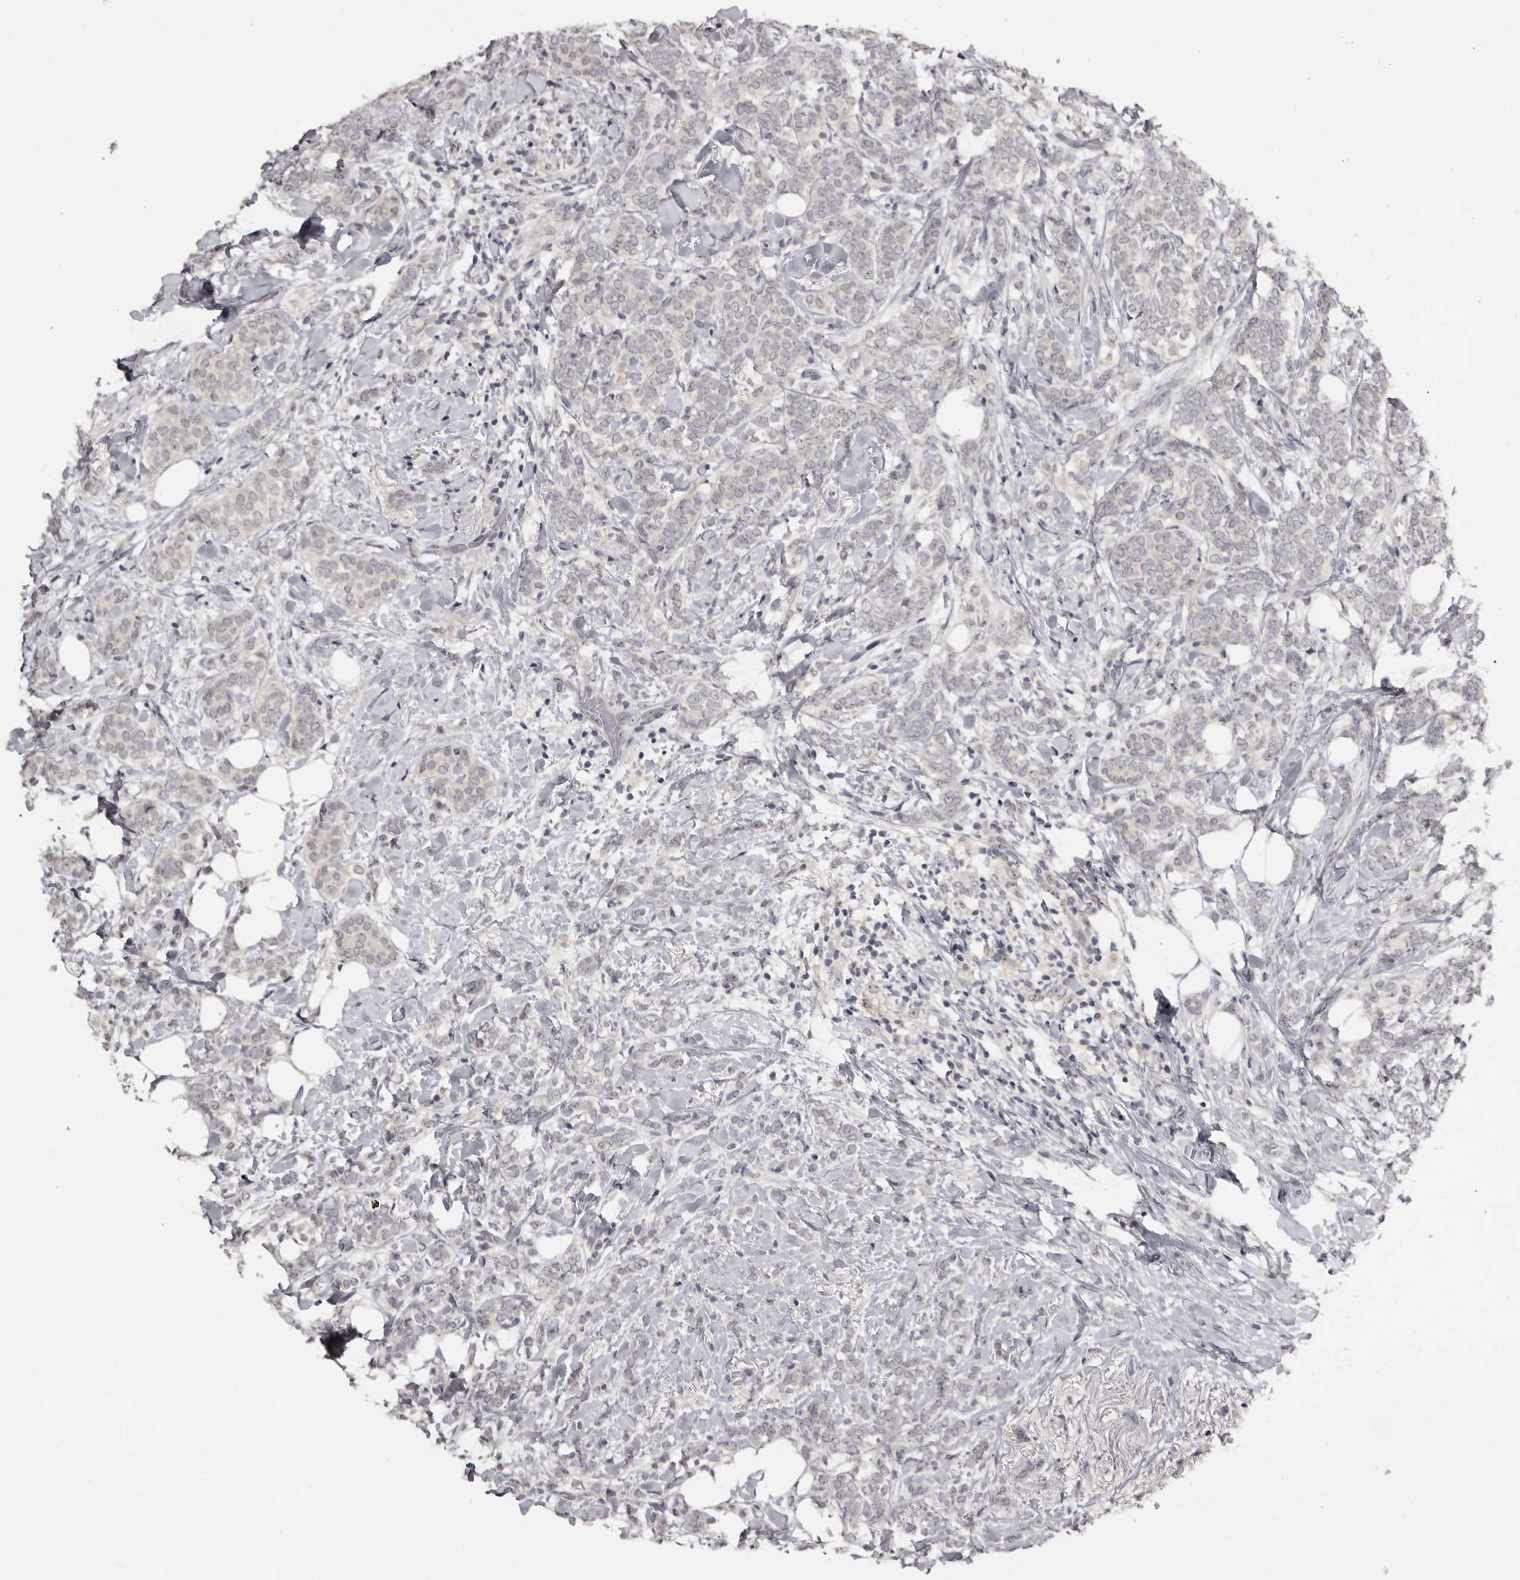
{"staining": {"intensity": "negative", "quantity": "none", "location": "none"}, "tissue": "breast cancer", "cell_type": "Tumor cells", "image_type": "cancer", "snomed": [{"axis": "morphology", "description": "Lobular carcinoma"}, {"axis": "topography", "description": "Breast"}], "caption": "This is a histopathology image of immunohistochemistry (IHC) staining of breast cancer (lobular carcinoma), which shows no staining in tumor cells. (Immunohistochemistry, brightfield microscopy, high magnification).", "gene": "MRTO4", "patient": {"sex": "female", "age": 50}}